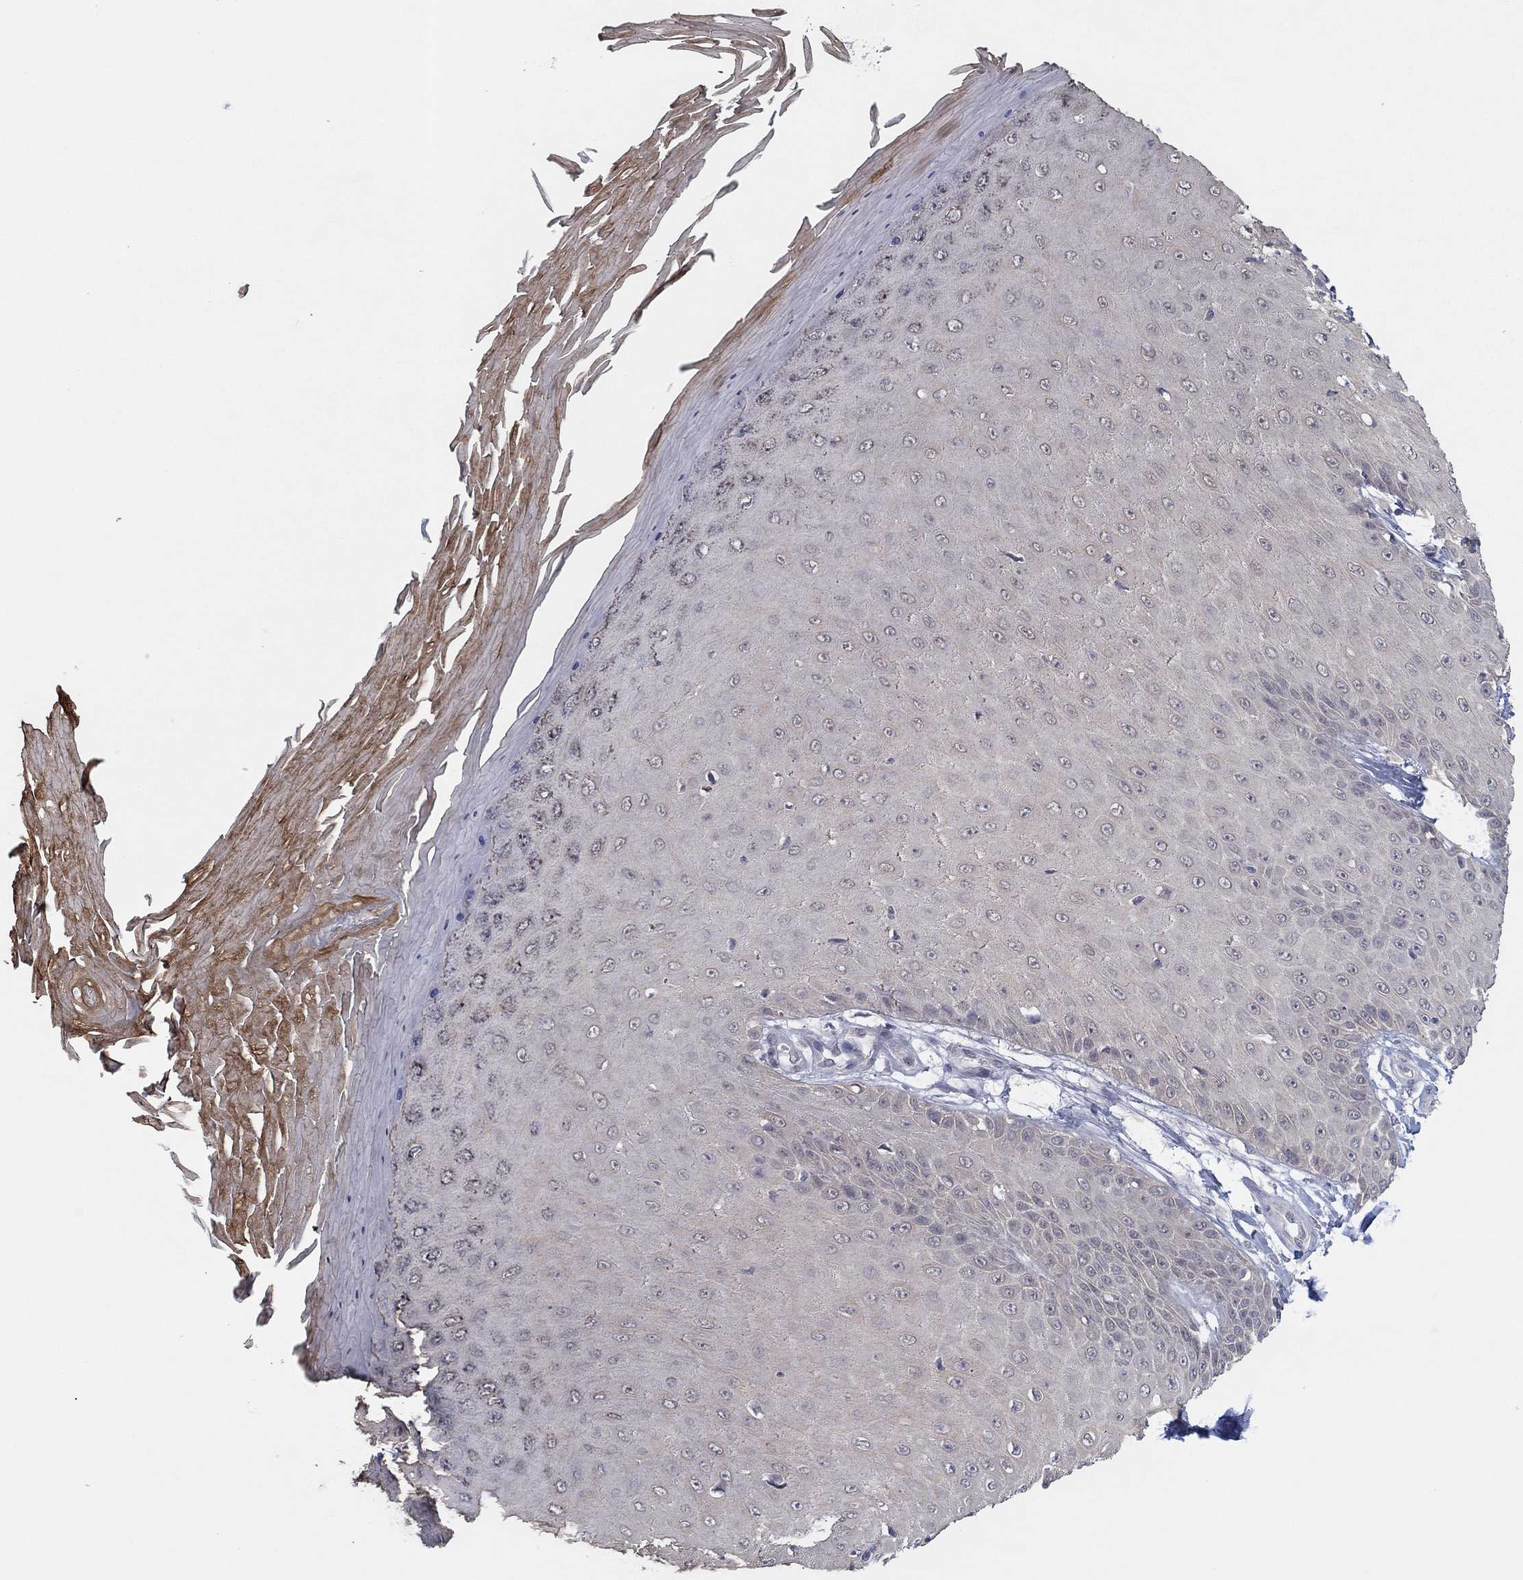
{"staining": {"intensity": "negative", "quantity": "none", "location": "none"}, "tissue": "skin cancer", "cell_type": "Tumor cells", "image_type": "cancer", "snomed": [{"axis": "morphology", "description": "Inflammation, NOS"}, {"axis": "morphology", "description": "Squamous cell carcinoma, NOS"}, {"axis": "topography", "description": "Skin"}], "caption": "DAB (3,3'-diaminobenzidine) immunohistochemical staining of skin cancer shows no significant expression in tumor cells.", "gene": "SLC22A2", "patient": {"sex": "male", "age": 70}}